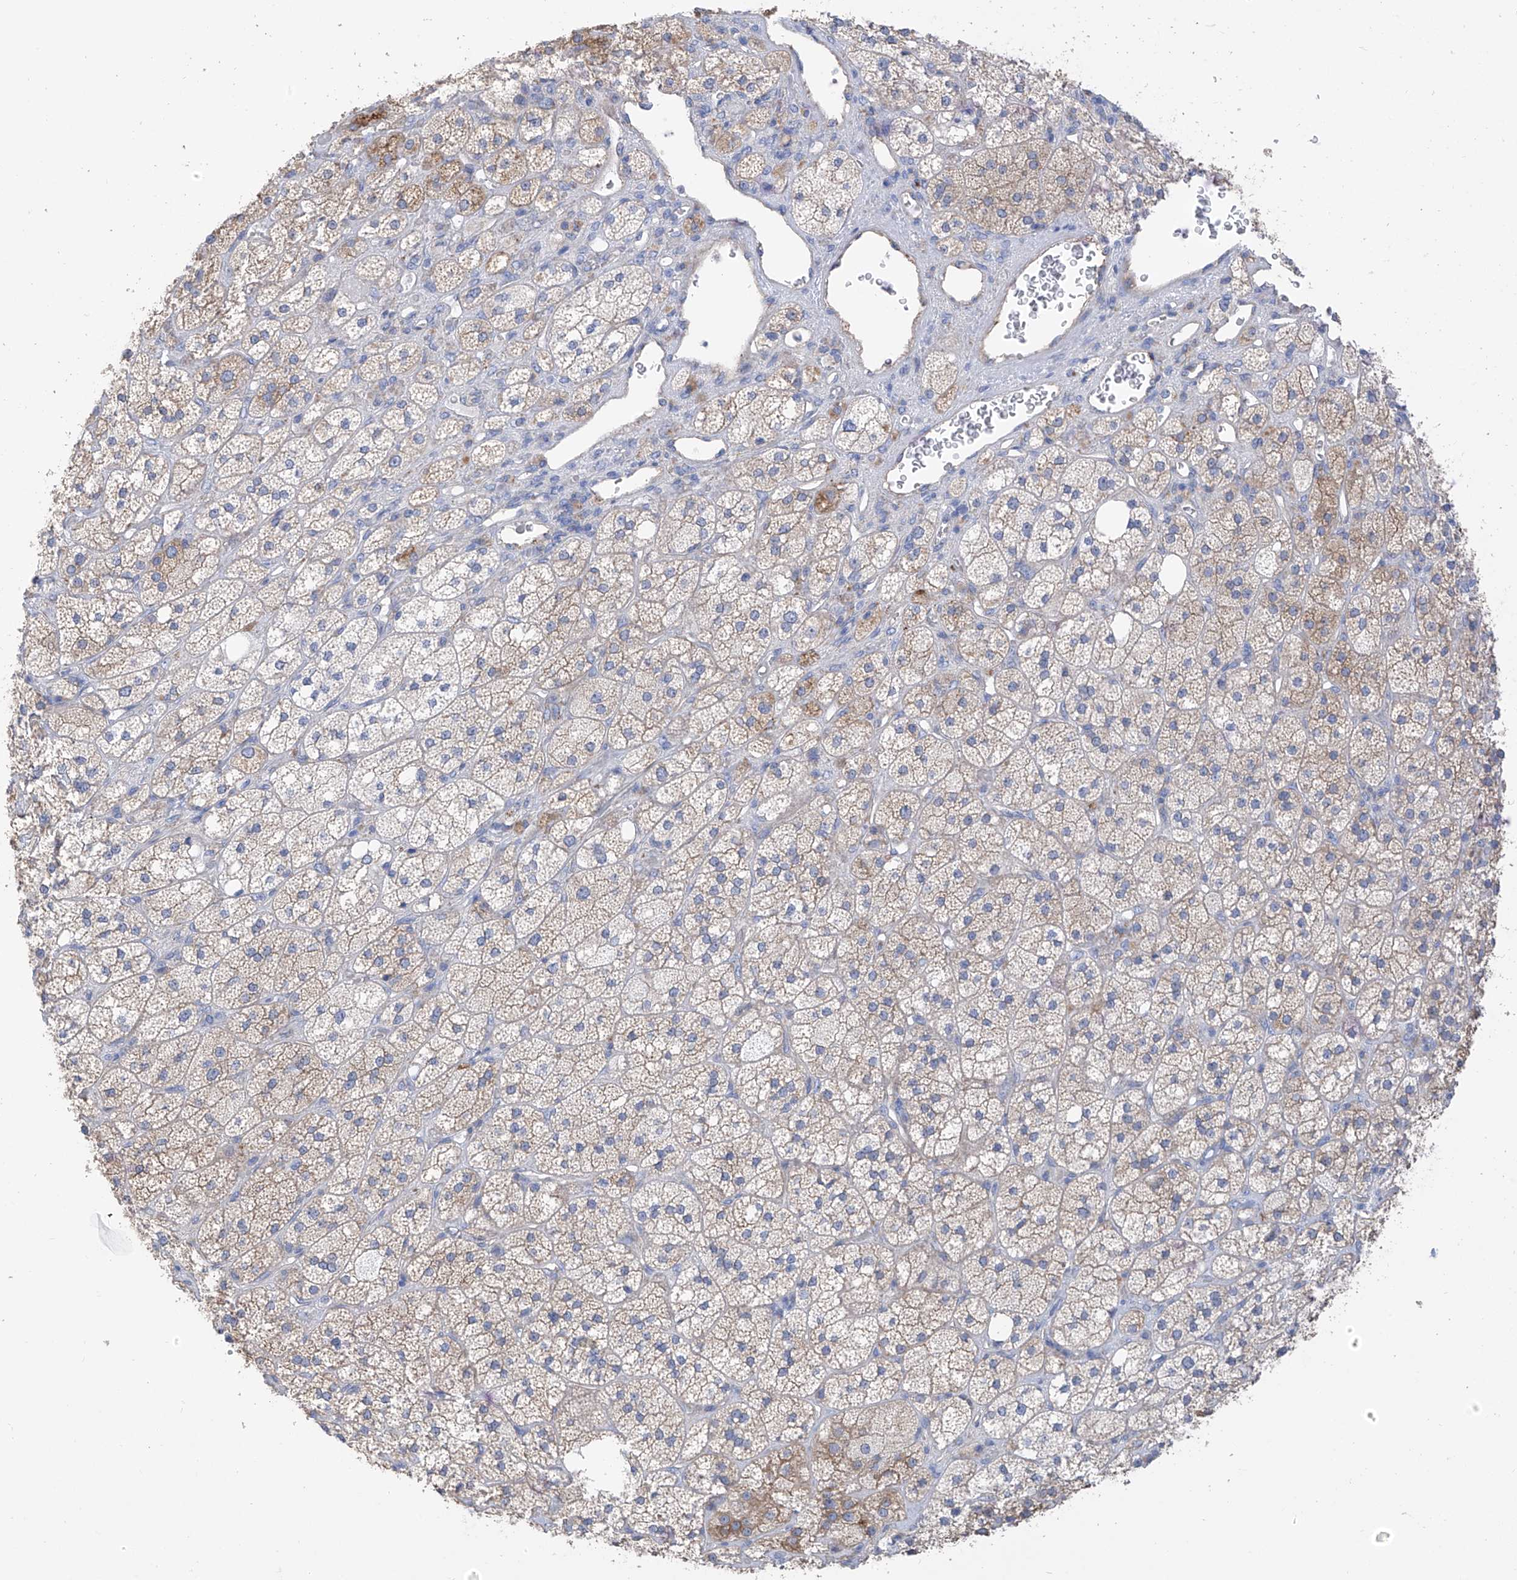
{"staining": {"intensity": "moderate", "quantity": "25%-75%", "location": "cytoplasmic/membranous"}, "tissue": "adrenal gland", "cell_type": "Glandular cells", "image_type": "normal", "snomed": [{"axis": "morphology", "description": "Normal tissue, NOS"}, {"axis": "topography", "description": "Adrenal gland"}], "caption": "Moderate cytoplasmic/membranous positivity for a protein is identified in about 25%-75% of glandular cells of unremarkable adrenal gland using IHC.", "gene": "ITGA9", "patient": {"sex": "male", "age": 61}}